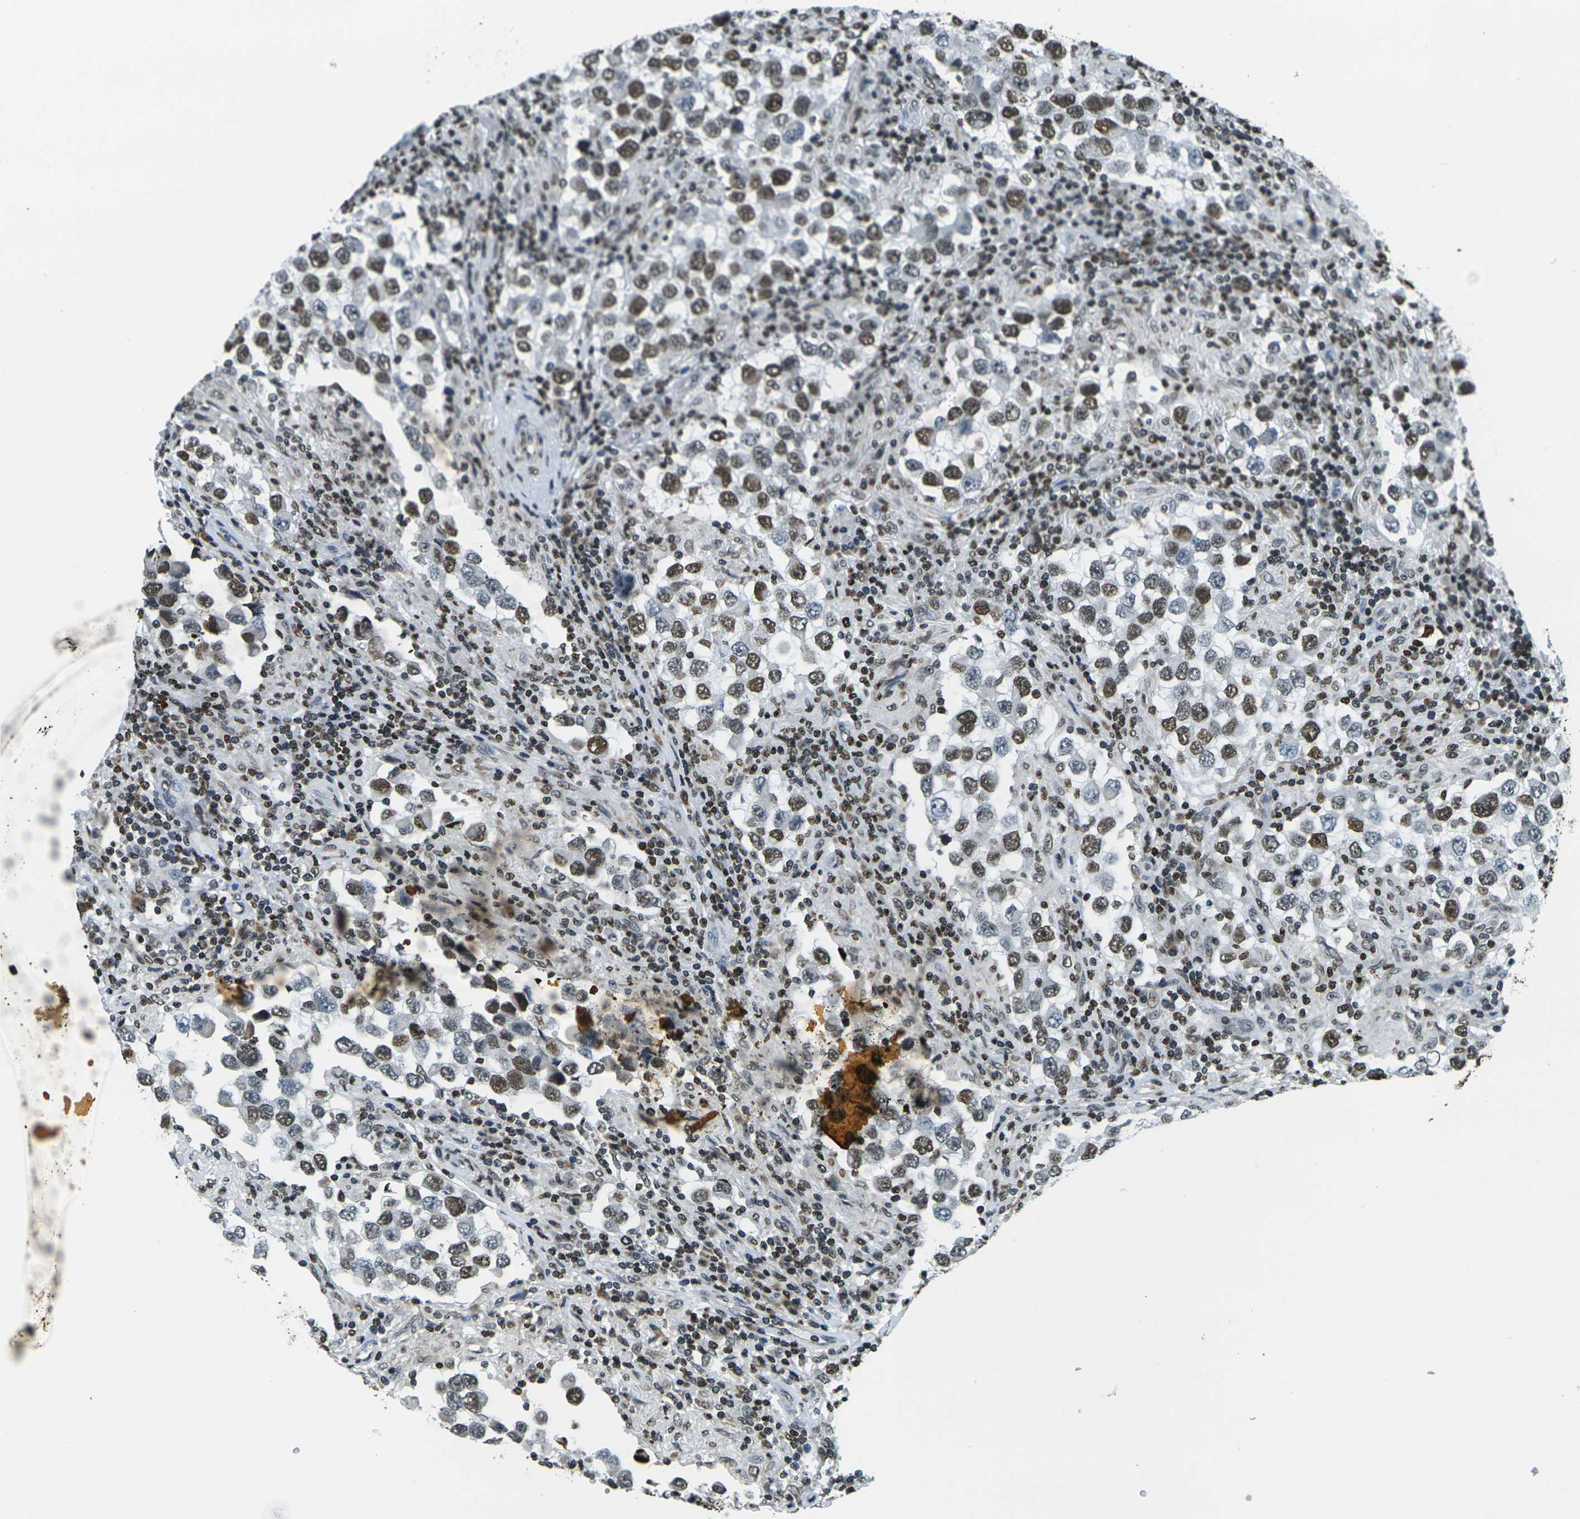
{"staining": {"intensity": "moderate", "quantity": ">75%", "location": "nuclear"}, "tissue": "testis cancer", "cell_type": "Tumor cells", "image_type": "cancer", "snomed": [{"axis": "morphology", "description": "Carcinoma, Embryonal, NOS"}, {"axis": "topography", "description": "Testis"}], "caption": "Testis cancer (embryonal carcinoma) stained with DAB immunohistochemistry (IHC) demonstrates medium levels of moderate nuclear staining in about >75% of tumor cells.", "gene": "H1-2", "patient": {"sex": "male", "age": 21}}